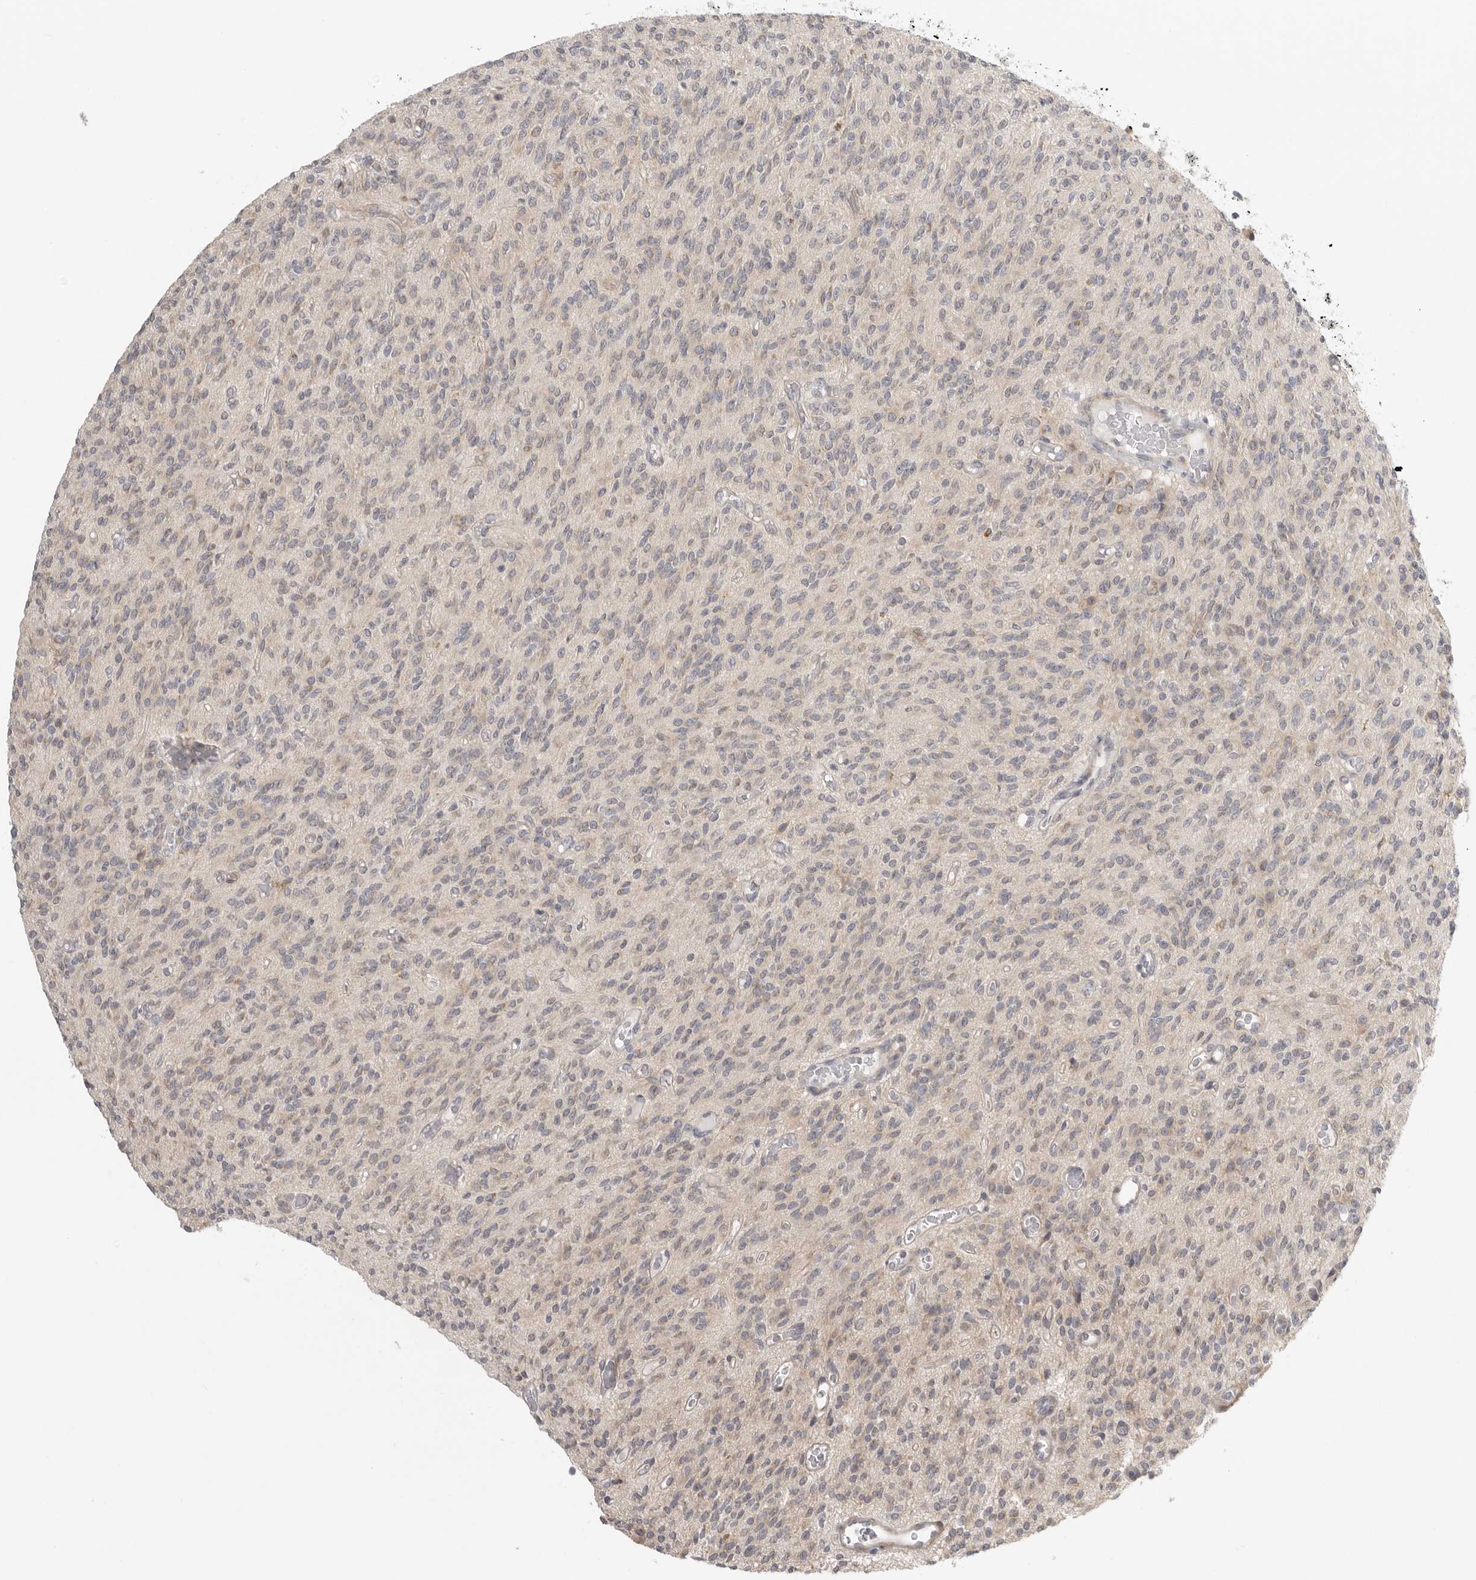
{"staining": {"intensity": "weak", "quantity": "25%-75%", "location": "cytoplasmic/membranous"}, "tissue": "glioma", "cell_type": "Tumor cells", "image_type": "cancer", "snomed": [{"axis": "morphology", "description": "Glioma, malignant, High grade"}, {"axis": "topography", "description": "Brain"}], "caption": "Protein staining displays weak cytoplasmic/membranous positivity in about 25%-75% of tumor cells in glioma.", "gene": "STAB2", "patient": {"sex": "male", "age": 34}}